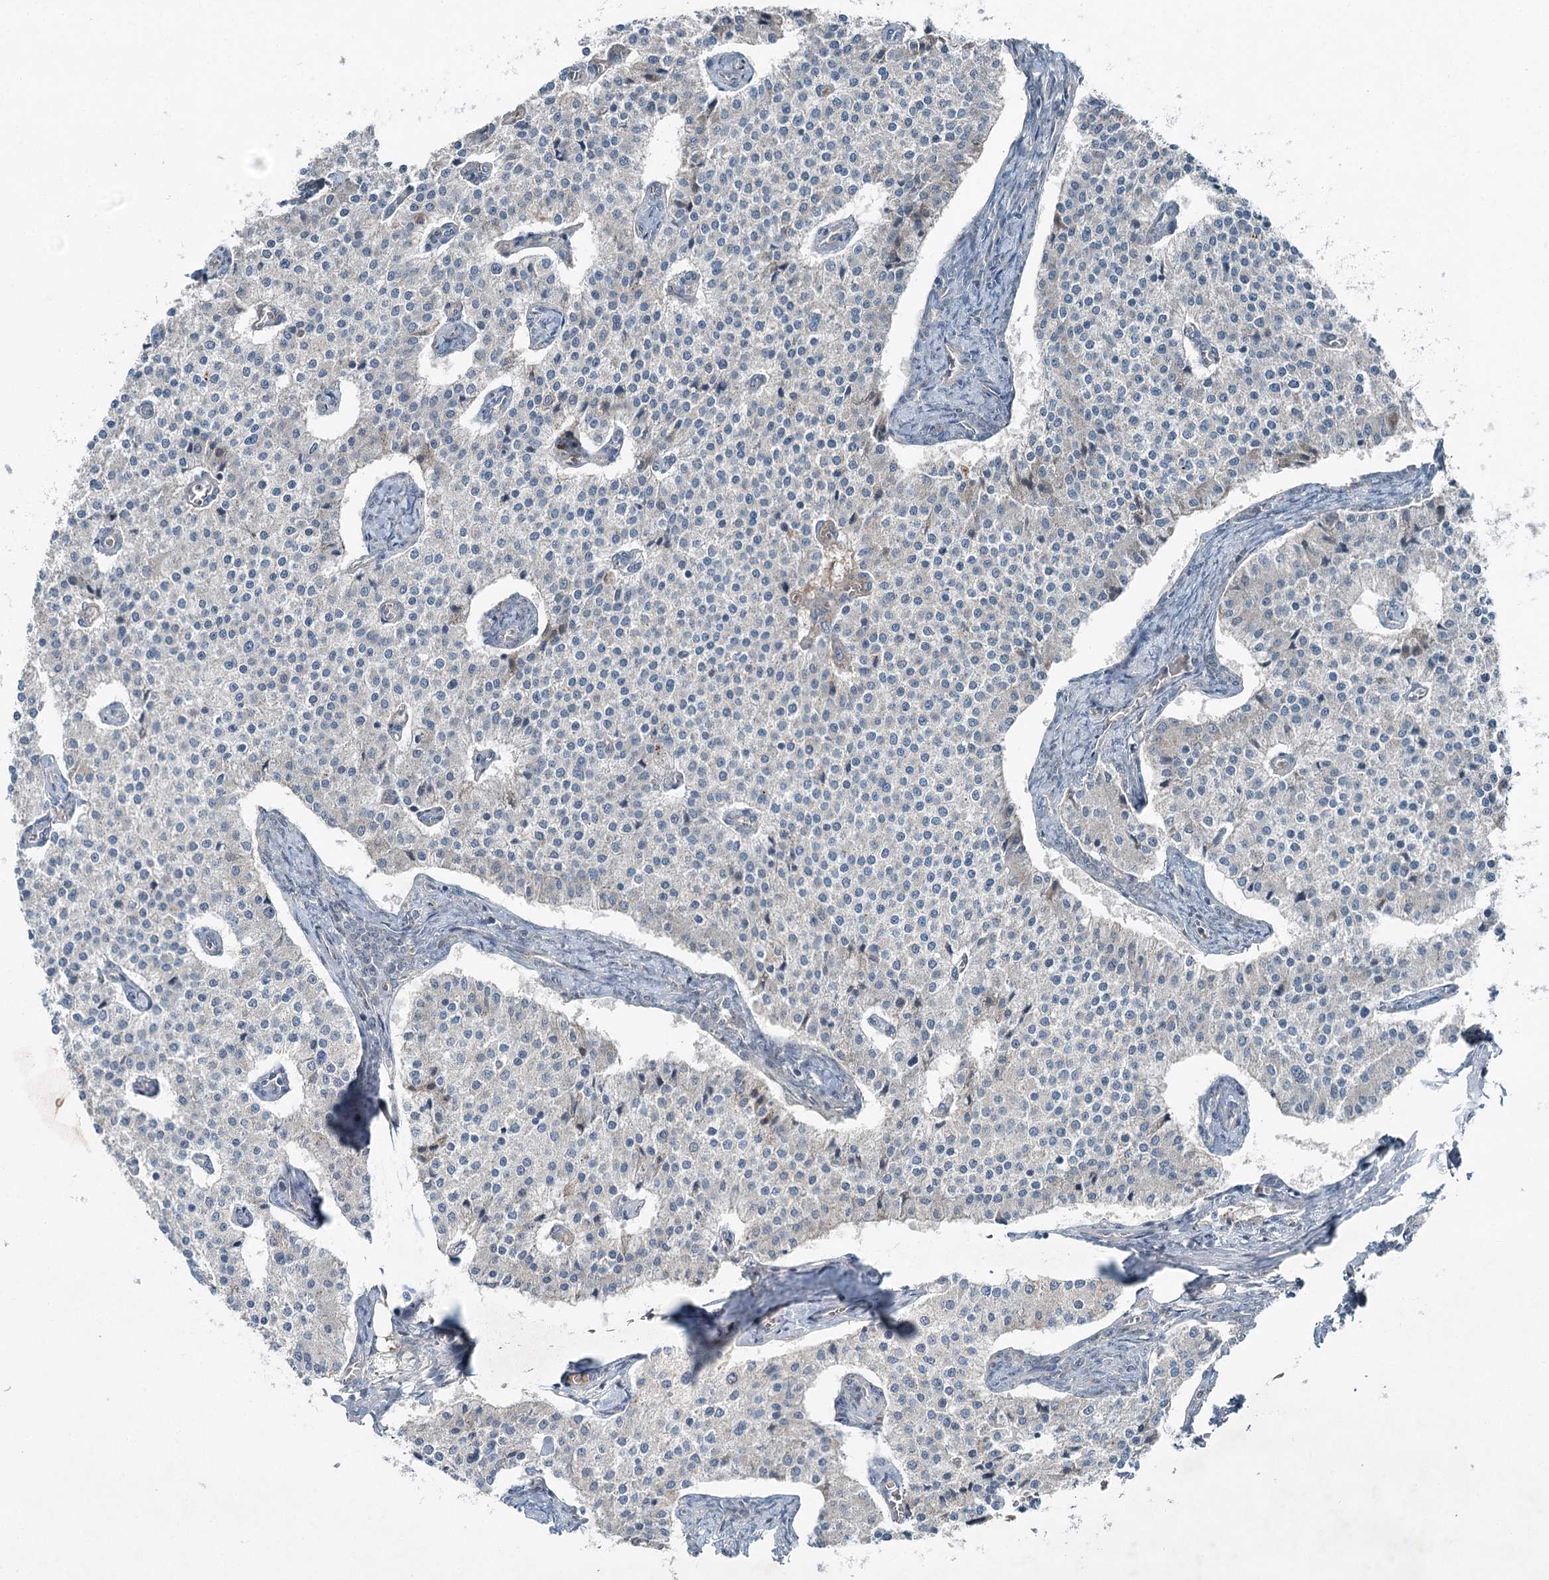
{"staining": {"intensity": "negative", "quantity": "none", "location": "none"}, "tissue": "carcinoid", "cell_type": "Tumor cells", "image_type": "cancer", "snomed": [{"axis": "morphology", "description": "Carcinoid, malignant, NOS"}, {"axis": "topography", "description": "Colon"}], "caption": "Human carcinoid stained for a protein using immunohistochemistry displays no positivity in tumor cells.", "gene": "CHCHD5", "patient": {"sex": "female", "age": 52}}